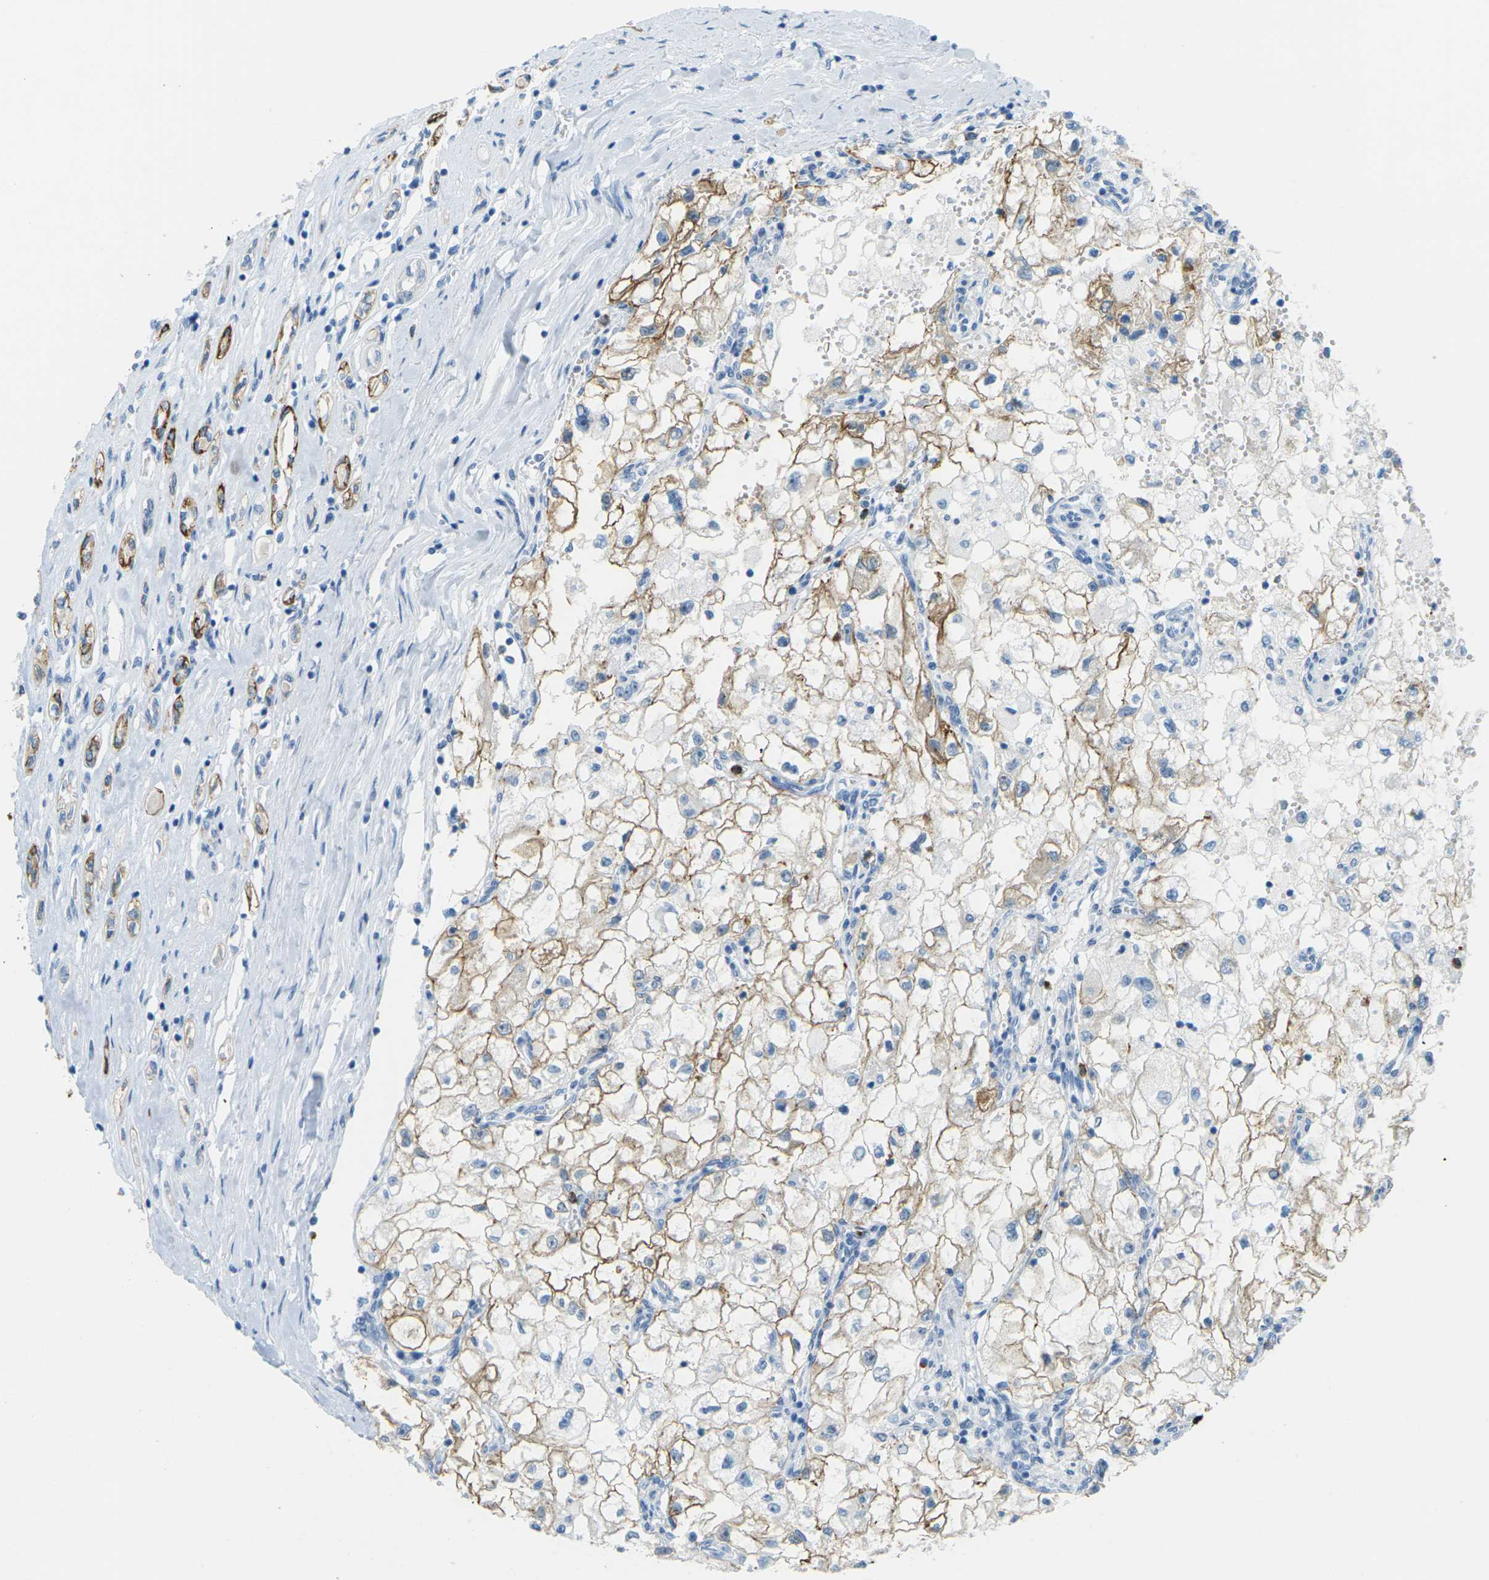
{"staining": {"intensity": "moderate", "quantity": ">75%", "location": "cytoplasmic/membranous"}, "tissue": "renal cancer", "cell_type": "Tumor cells", "image_type": "cancer", "snomed": [{"axis": "morphology", "description": "Adenocarcinoma, NOS"}, {"axis": "topography", "description": "Kidney"}], "caption": "Immunohistochemistry (IHC) histopathology image of neoplastic tissue: renal cancer (adenocarcinoma) stained using immunohistochemistry (IHC) displays medium levels of moderate protein expression localized specifically in the cytoplasmic/membranous of tumor cells, appearing as a cytoplasmic/membranous brown color.", "gene": "CDH16", "patient": {"sex": "female", "age": 70}}